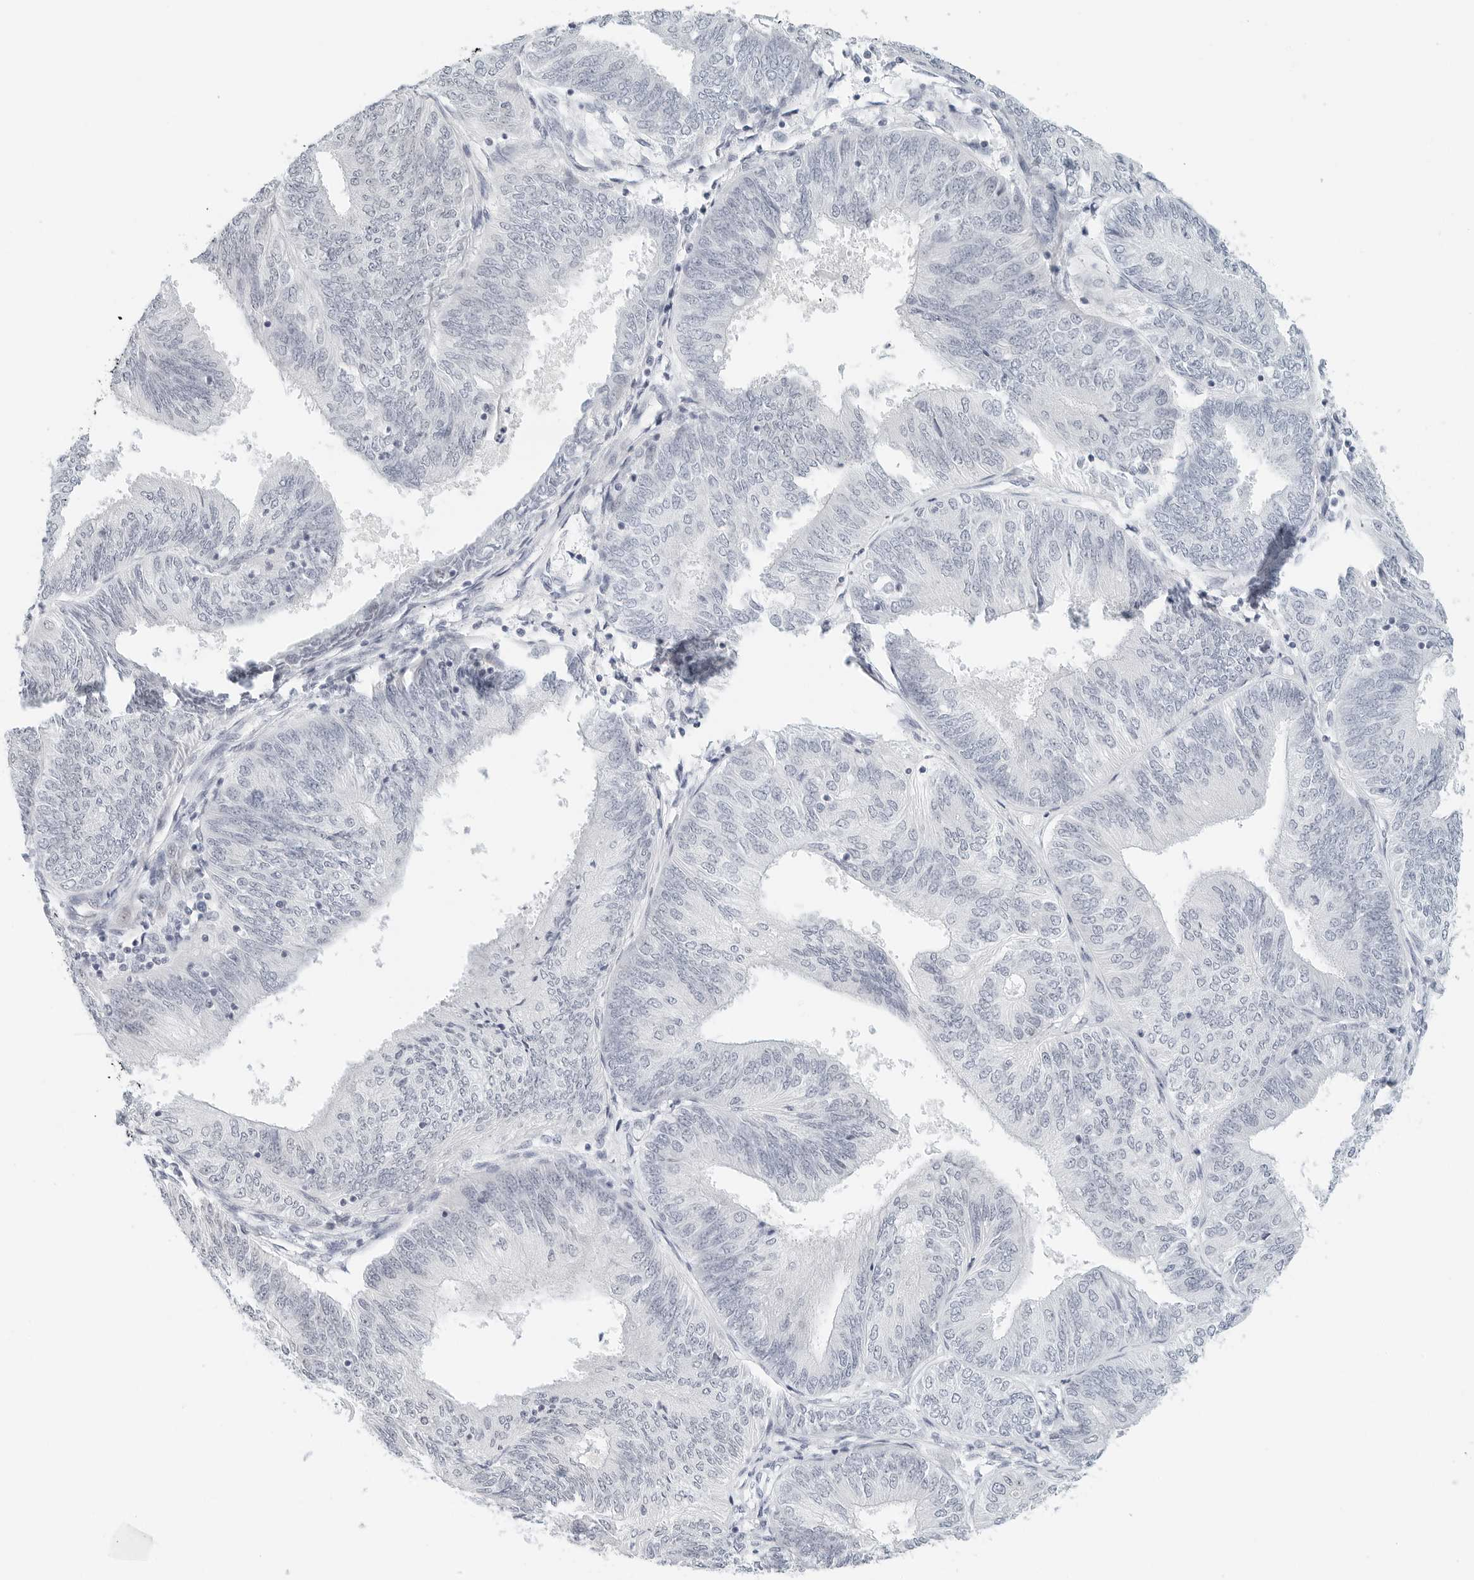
{"staining": {"intensity": "negative", "quantity": "none", "location": "none"}, "tissue": "endometrial cancer", "cell_type": "Tumor cells", "image_type": "cancer", "snomed": [{"axis": "morphology", "description": "Adenocarcinoma, NOS"}, {"axis": "topography", "description": "Endometrium"}], "caption": "Tumor cells are negative for brown protein staining in endometrial cancer. Nuclei are stained in blue.", "gene": "NTMT2", "patient": {"sex": "female", "age": 58}}